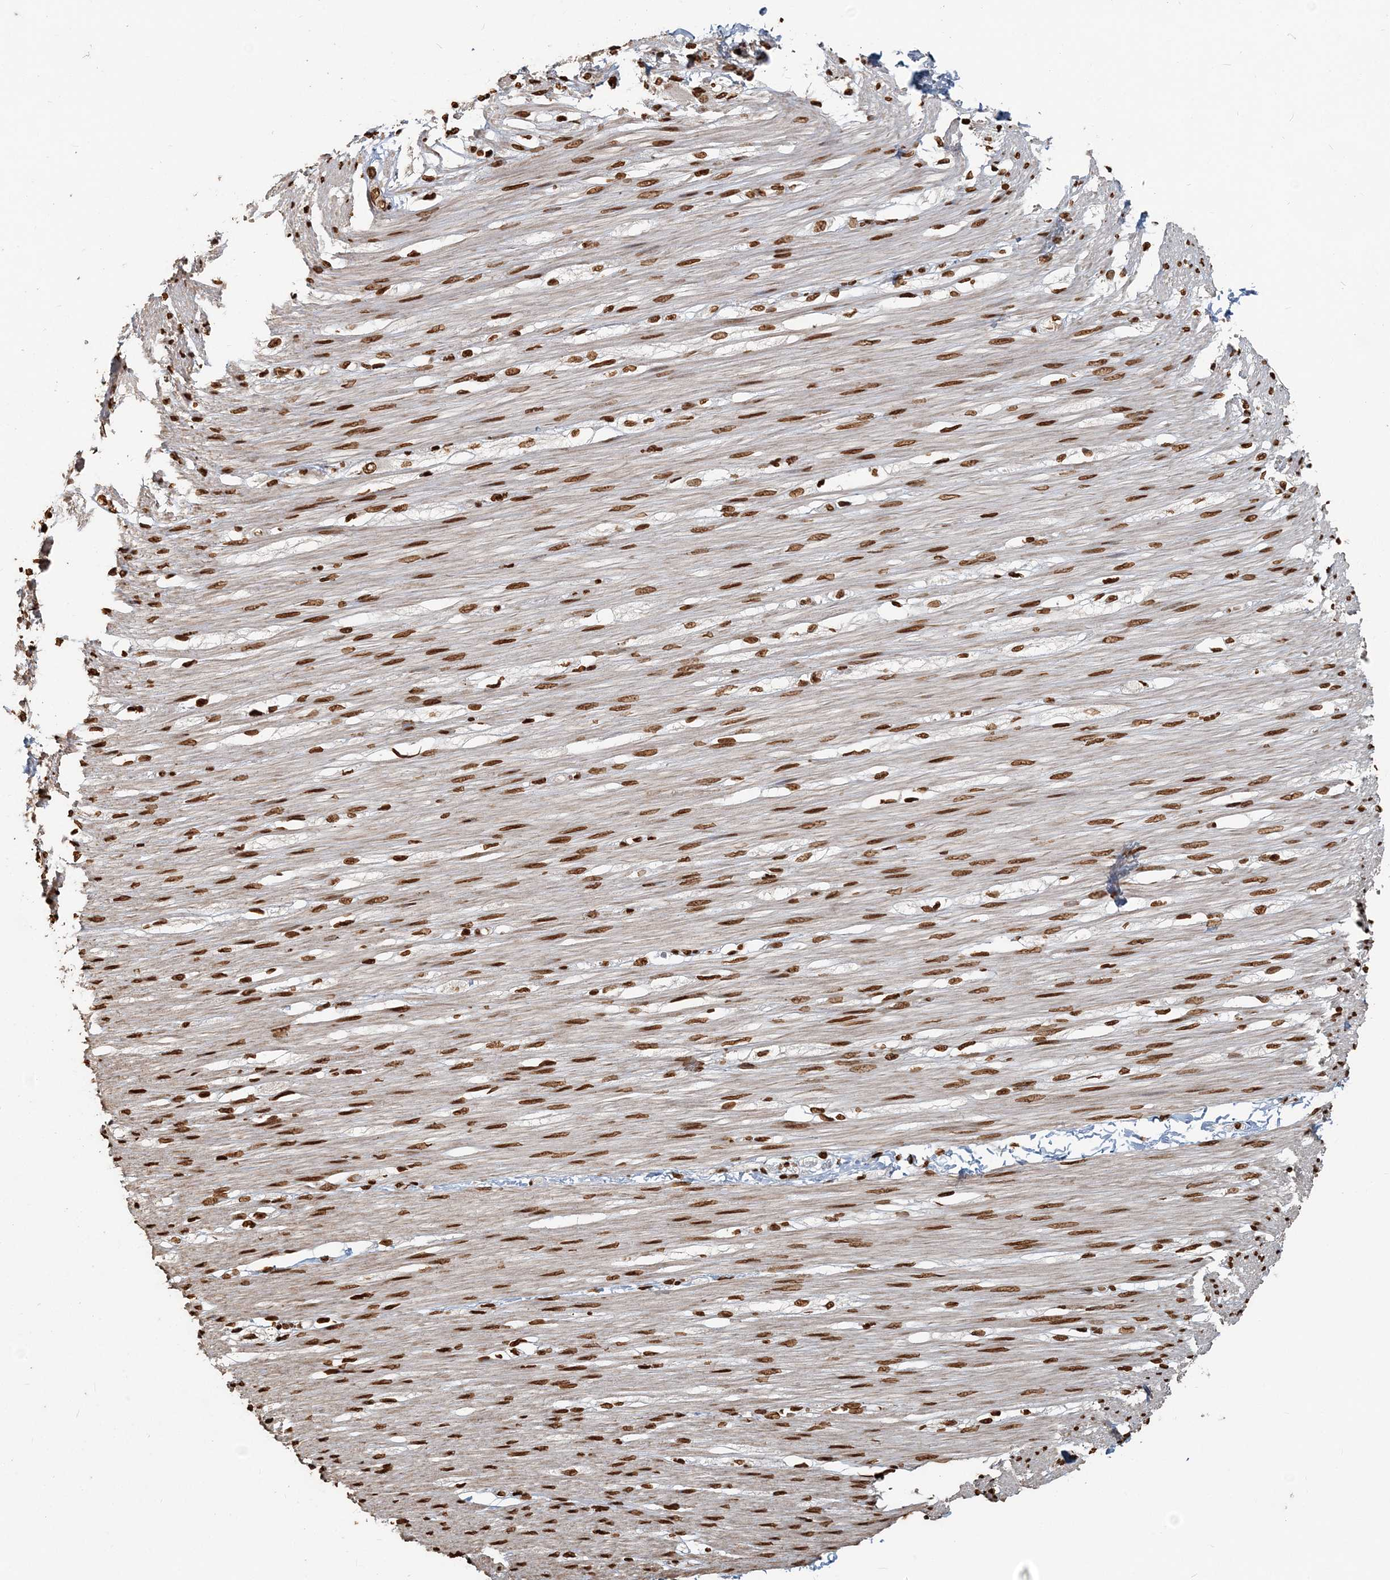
{"staining": {"intensity": "moderate", "quantity": ">75%", "location": "nuclear"}, "tissue": "smooth muscle", "cell_type": "Smooth muscle cells", "image_type": "normal", "snomed": [{"axis": "morphology", "description": "Normal tissue, NOS"}, {"axis": "morphology", "description": "Adenocarcinoma, NOS"}, {"axis": "topography", "description": "Colon"}, {"axis": "topography", "description": "Peripheral nerve tissue"}], "caption": "Smooth muscle cells exhibit medium levels of moderate nuclear positivity in approximately >75% of cells in unremarkable smooth muscle. (DAB (3,3'-diaminobenzidine) = brown stain, brightfield microscopy at high magnification).", "gene": "H3", "patient": {"sex": "male", "age": 14}}